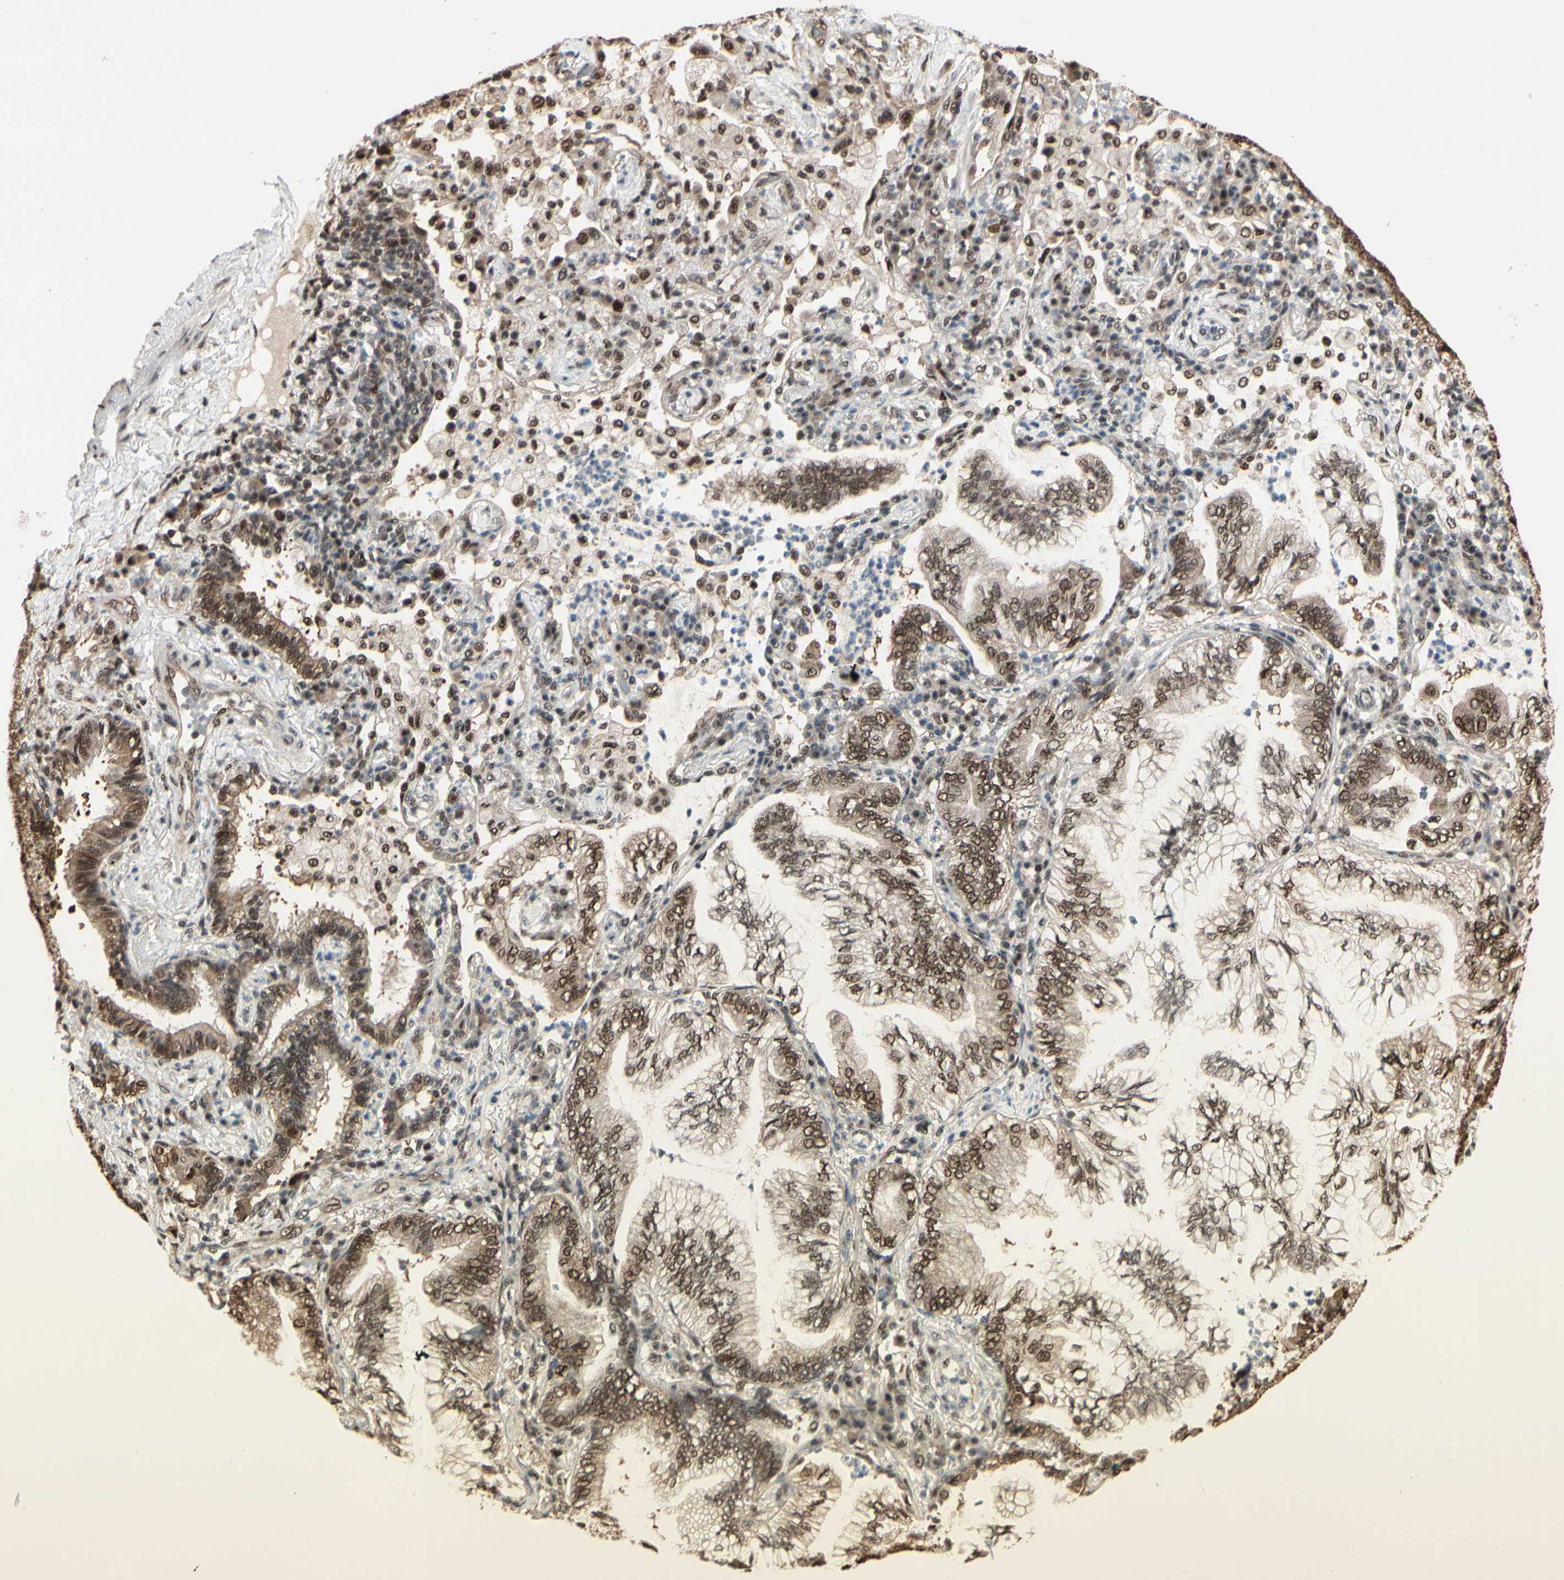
{"staining": {"intensity": "strong", "quantity": ">75%", "location": "cytoplasmic/membranous,nuclear"}, "tissue": "lung cancer", "cell_type": "Tumor cells", "image_type": "cancer", "snomed": [{"axis": "morphology", "description": "Normal tissue, NOS"}, {"axis": "morphology", "description": "Adenocarcinoma, NOS"}, {"axis": "topography", "description": "Bronchus"}, {"axis": "topography", "description": "Lung"}], "caption": "Brown immunohistochemical staining in human lung cancer demonstrates strong cytoplasmic/membranous and nuclear staining in about >75% of tumor cells.", "gene": "HSF1", "patient": {"sex": "female", "age": 70}}